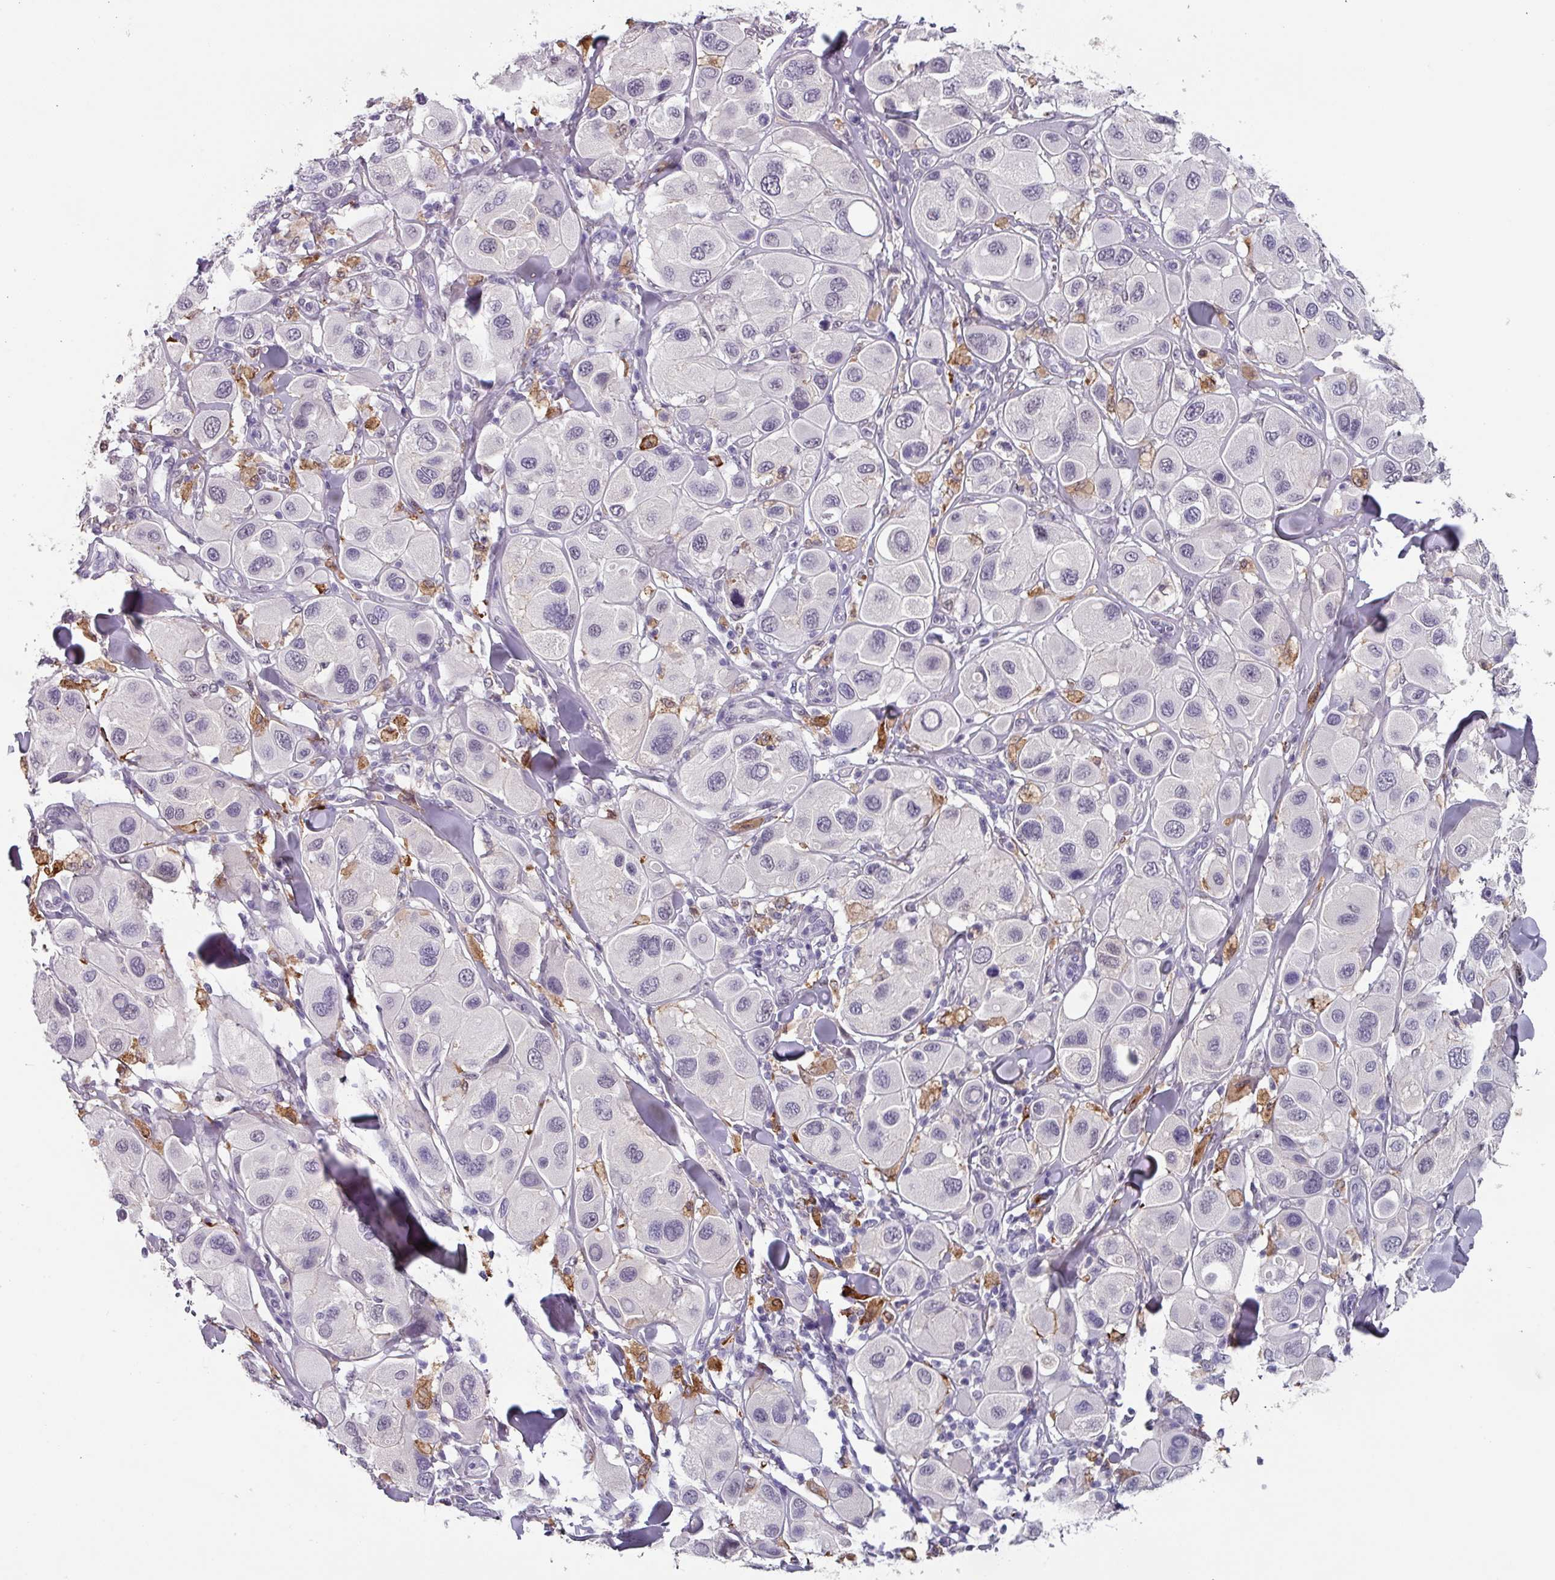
{"staining": {"intensity": "negative", "quantity": "none", "location": "none"}, "tissue": "melanoma", "cell_type": "Tumor cells", "image_type": "cancer", "snomed": [{"axis": "morphology", "description": "Malignant melanoma, Metastatic site"}, {"axis": "topography", "description": "Skin"}], "caption": "This is a histopathology image of immunohistochemistry (IHC) staining of malignant melanoma (metastatic site), which shows no expression in tumor cells.", "gene": "C1QB", "patient": {"sex": "male", "age": 41}}